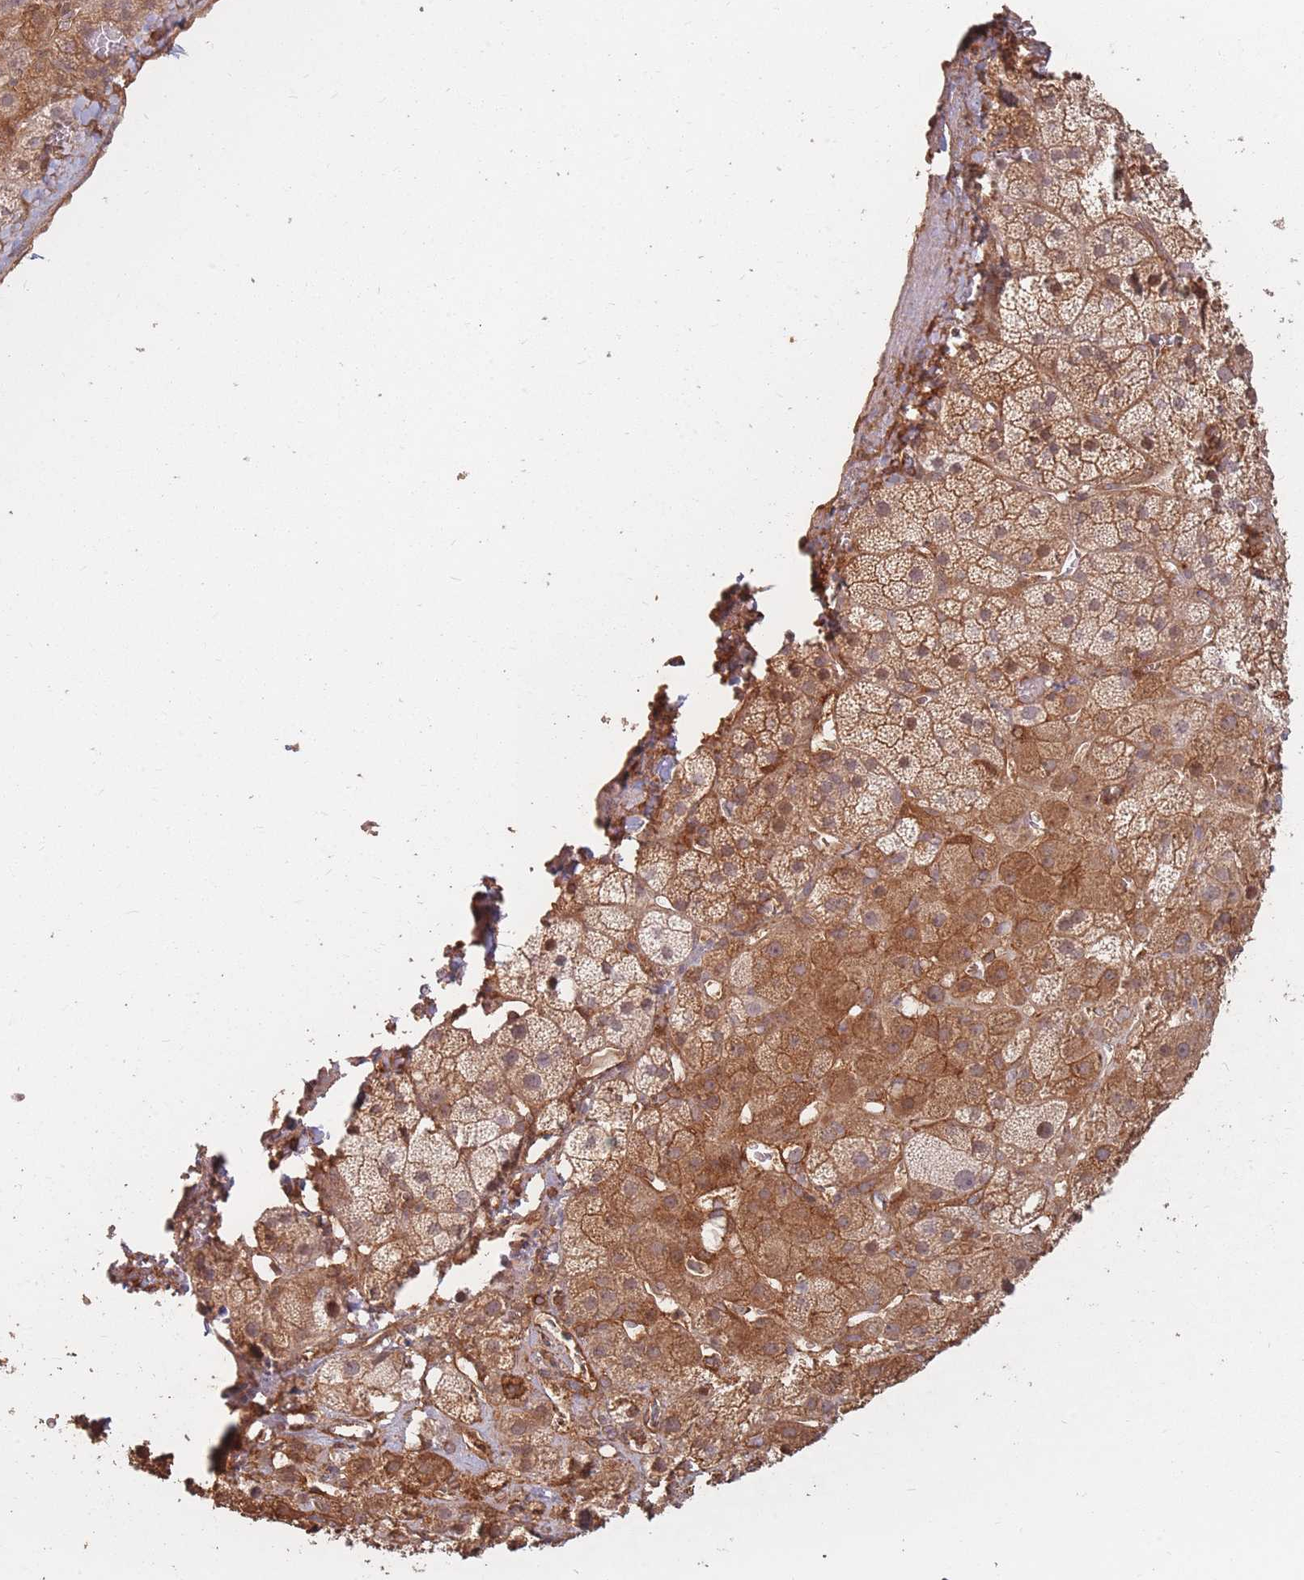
{"staining": {"intensity": "moderate", "quantity": ">75%", "location": "cytoplasmic/membranous"}, "tissue": "adrenal gland", "cell_type": "Glandular cells", "image_type": "normal", "snomed": [{"axis": "morphology", "description": "Normal tissue, NOS"}, {"axis": "topography", "description": "Adrenal gland"}], "caption": "Immunohistochemical staining of normal adrenal gland exhibits medium levels of moderate cytoplasmic/membranous positivity in about >75% of glandular cells.", "gene": "PLS3", "patient": {"sex": "male", "age": 57}}